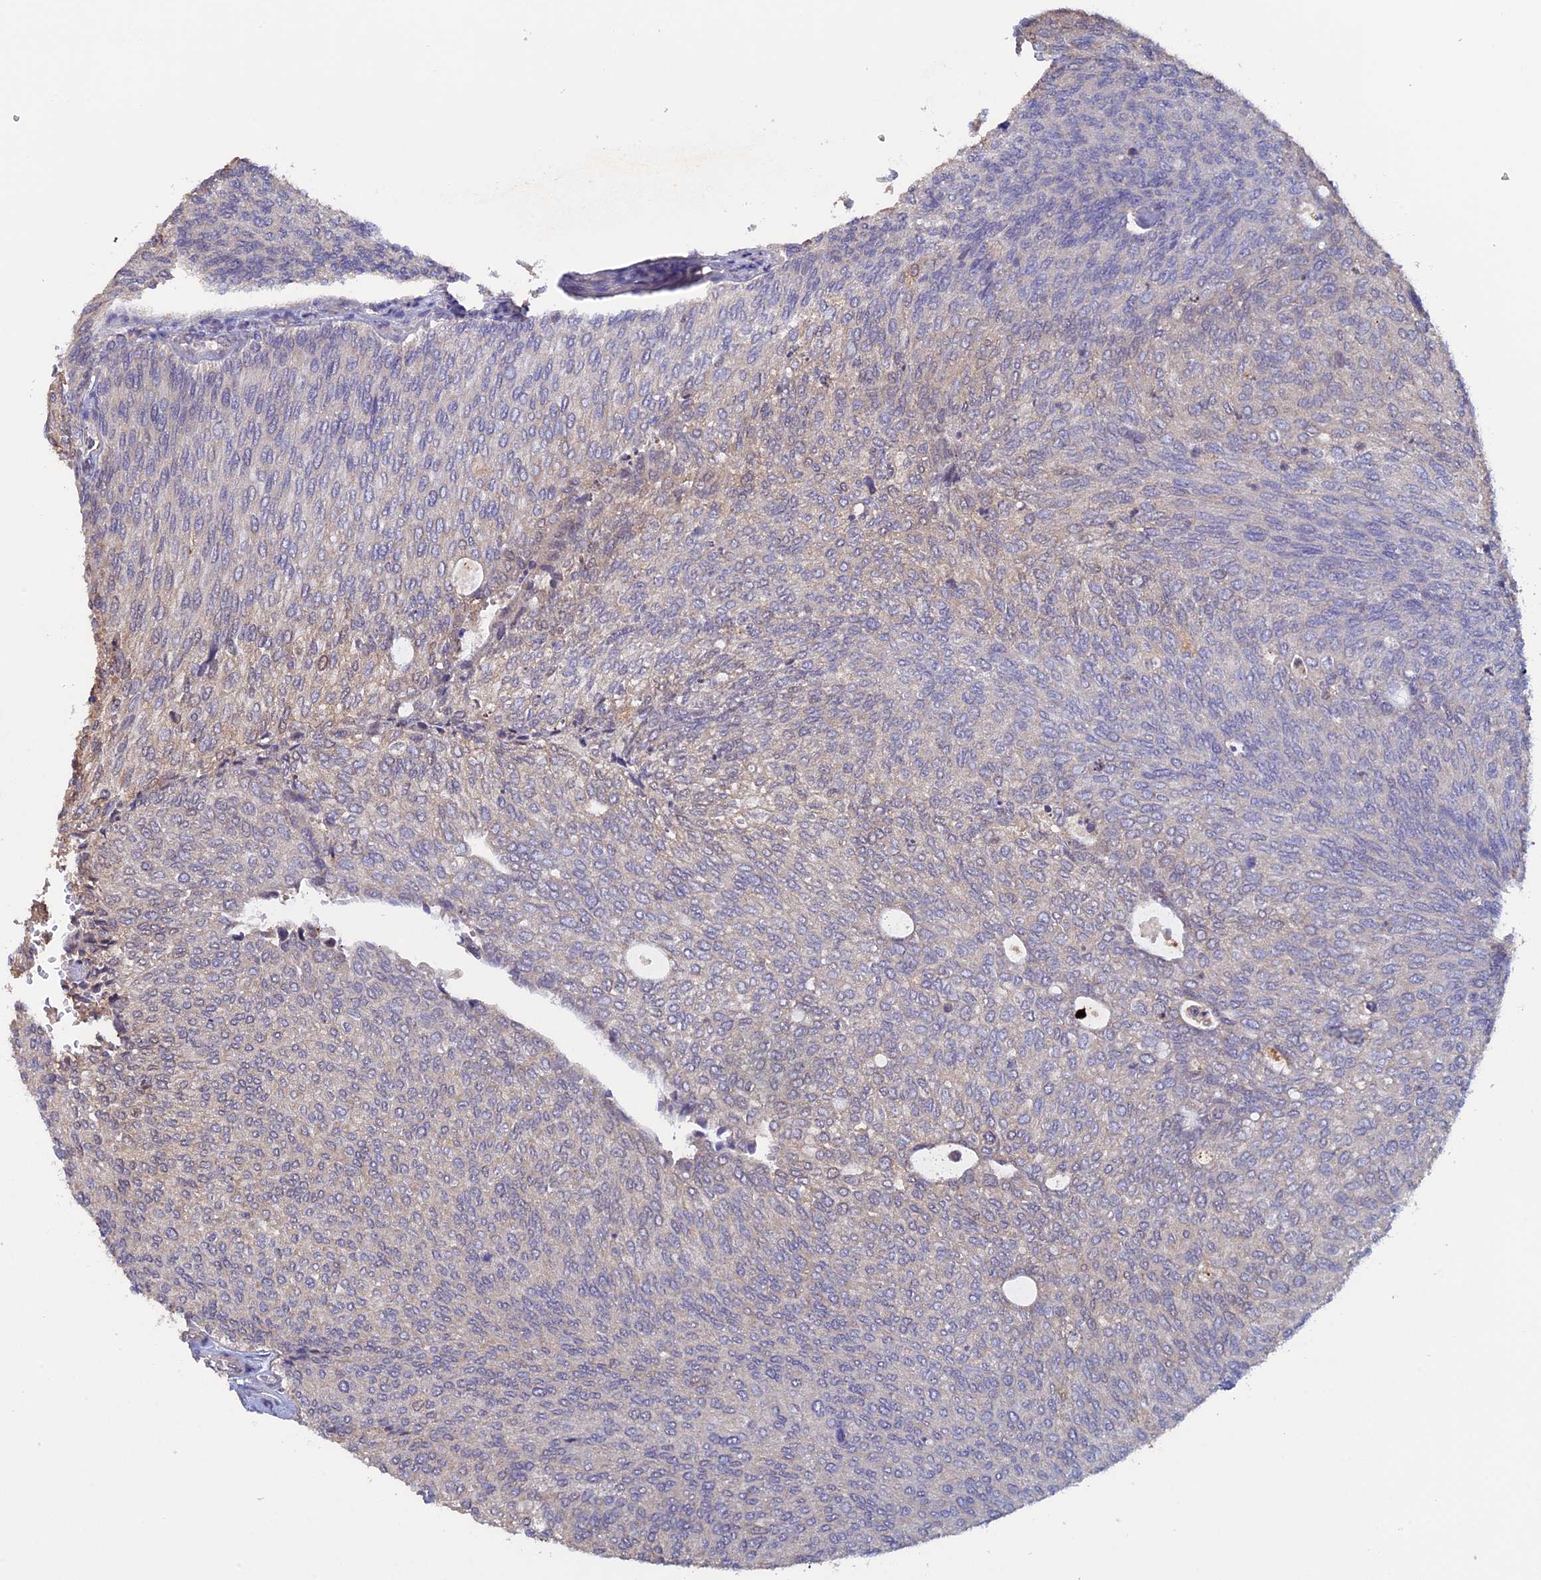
{"staining": {"intensity": "weak", "quantity": "<25%", "location": "nuclear"}, "tissue": "urothelial cancer", "cell_type": "Tumor cells", "image_type": "cancer", "snomed": [{"axis": "morphology", "description": "Urothelial carcinoma, Low grade"}, {"axis": "topography", "description": "Urinary bladder"}], "caption": "Tumor cells show no significant protein positivity in urothelial carcinoma (low-grade). The staining is performed using DAB (3,3'-diaminobenzidine) brown chromogen with nuclei counter-stained in using hematoxylin.", "gene": "FAM98C", "patient": {"sex": "female", "age": 79}}